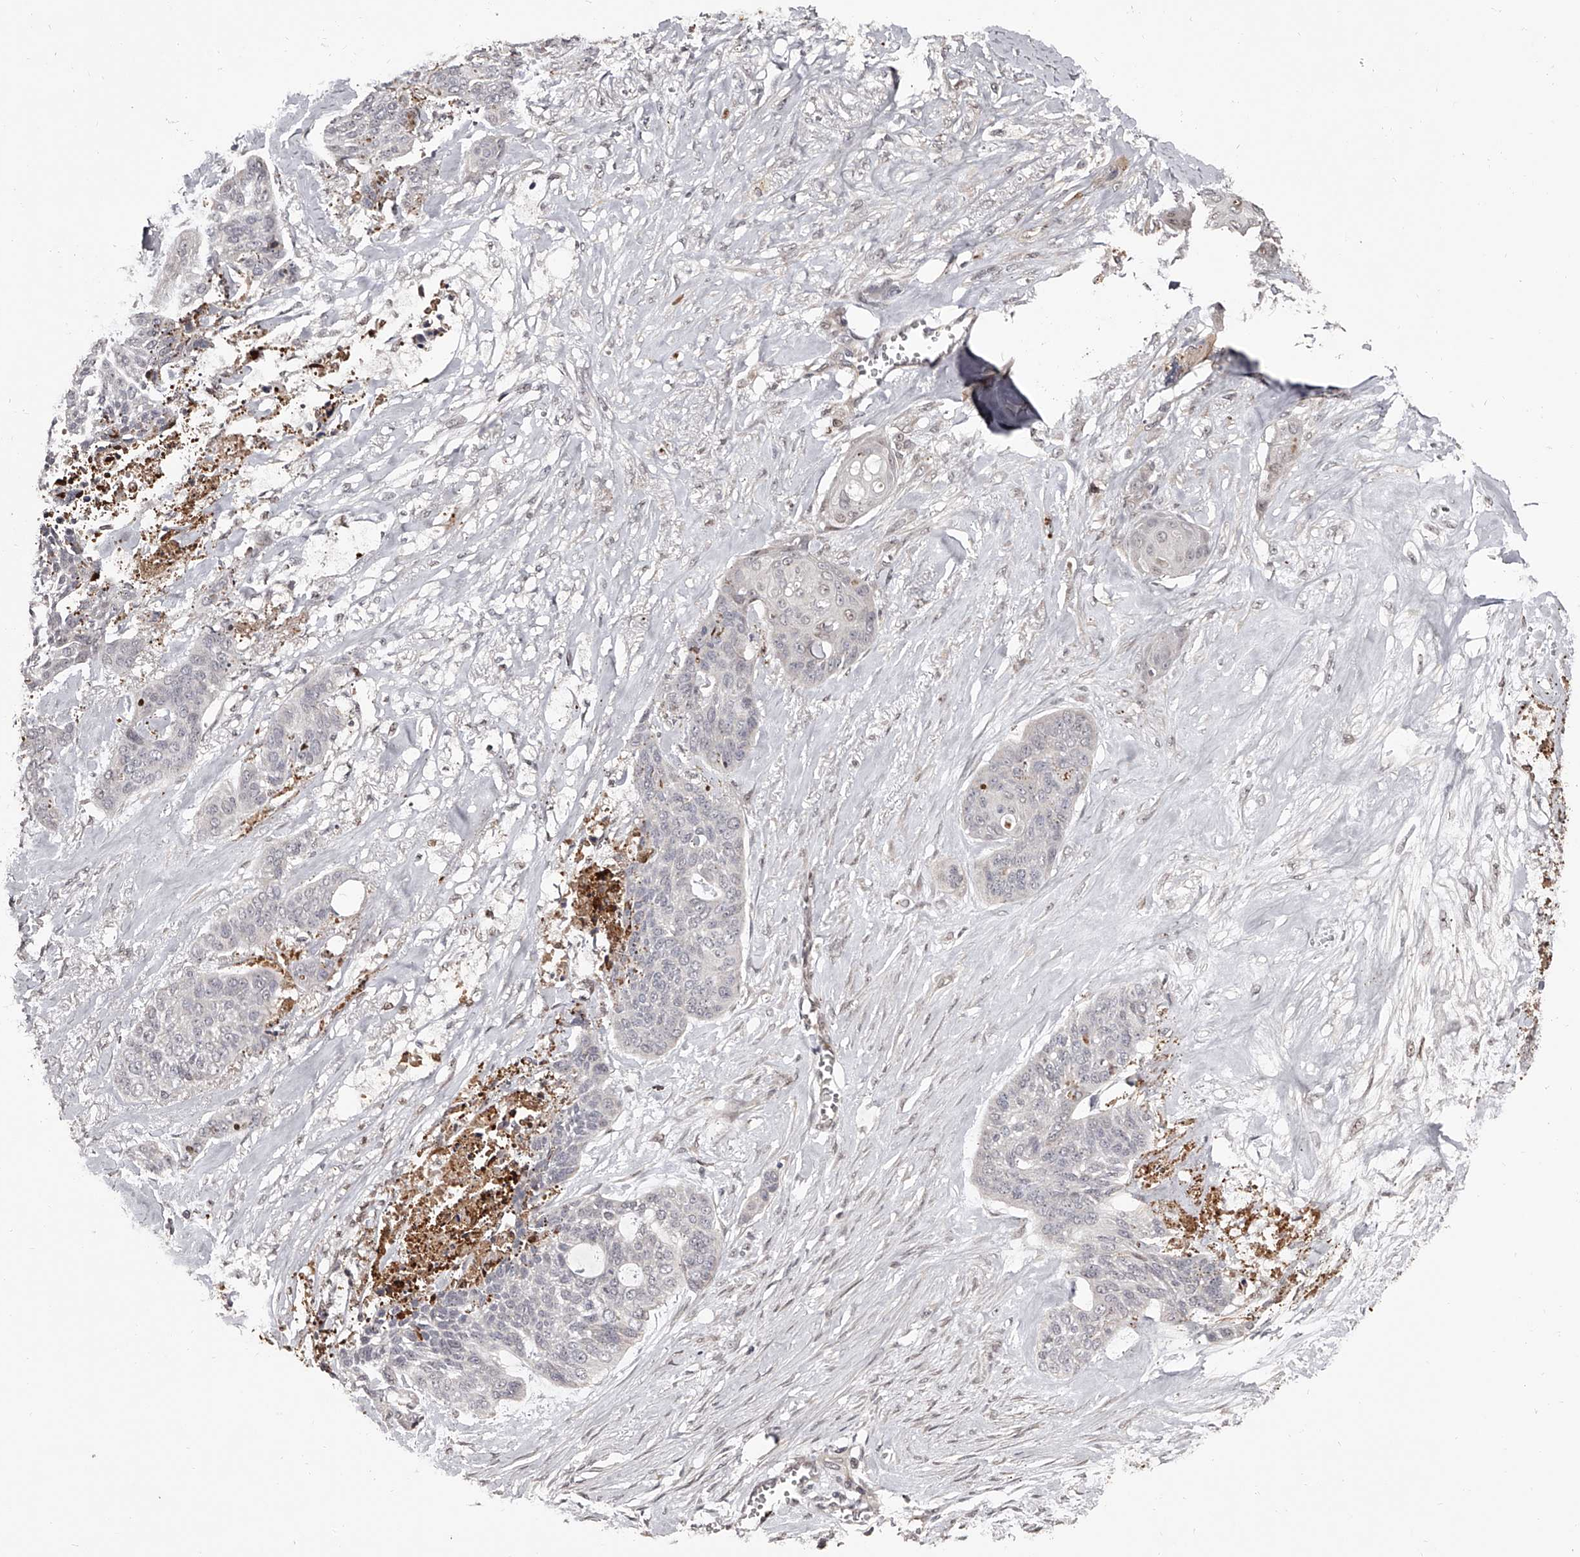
{"staining": {"intensity": "negative", "quantity": "none", "location": "none"}, "tissue": "skin cancer", "cell_type": "Tumor cells", "image_type": "cancer", "snomed": [{"axis": "morphology", "description": "Basal cell carcinoma"}, {"axis": "topography", "description": "Skin"}], "caption": "Photomicrograph shows no significant protein expression in tumor cells of skin cancer (basal cell carcinoma).", "gene": "URGCP", "patient": {"sex": "female", "age": 64}}